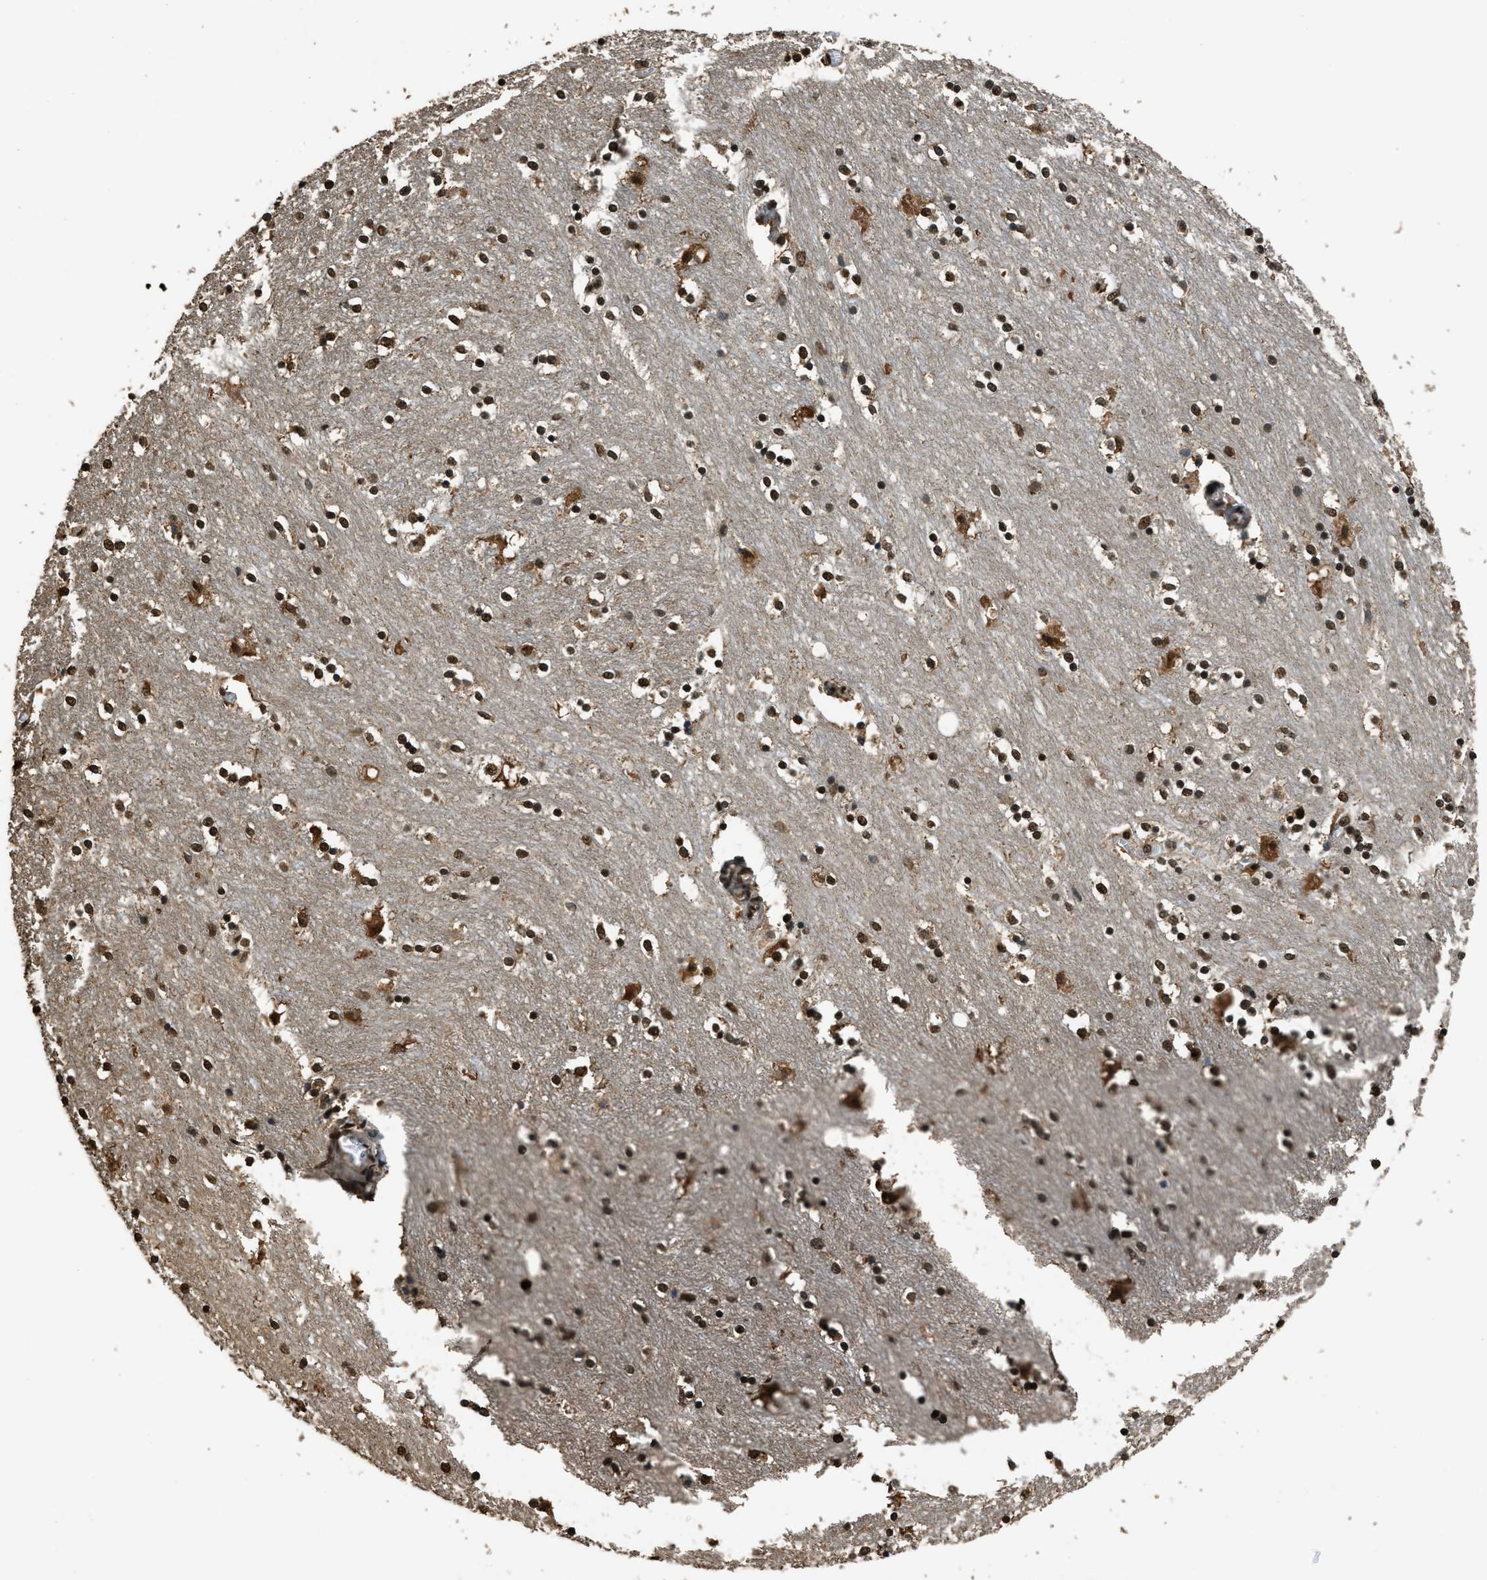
{"staining": {"intensity": "strong", "quantity": ">75%", "location": "nuclear"}, "tissue": "caudate", "cell_type": "Glial cells", "image_type": "normal", "snomed": [{"axis": "morphology", "description": "Normal tissue, NOS"}, {"axis": "topography", "description": "Lateral ventricle wall"}], "caption": "Glial cells show strong nuclear staining in approximately >75% of cells in benign caudate.", "gene": "MYB", "patient": {"sex": "female", "age": 54}}